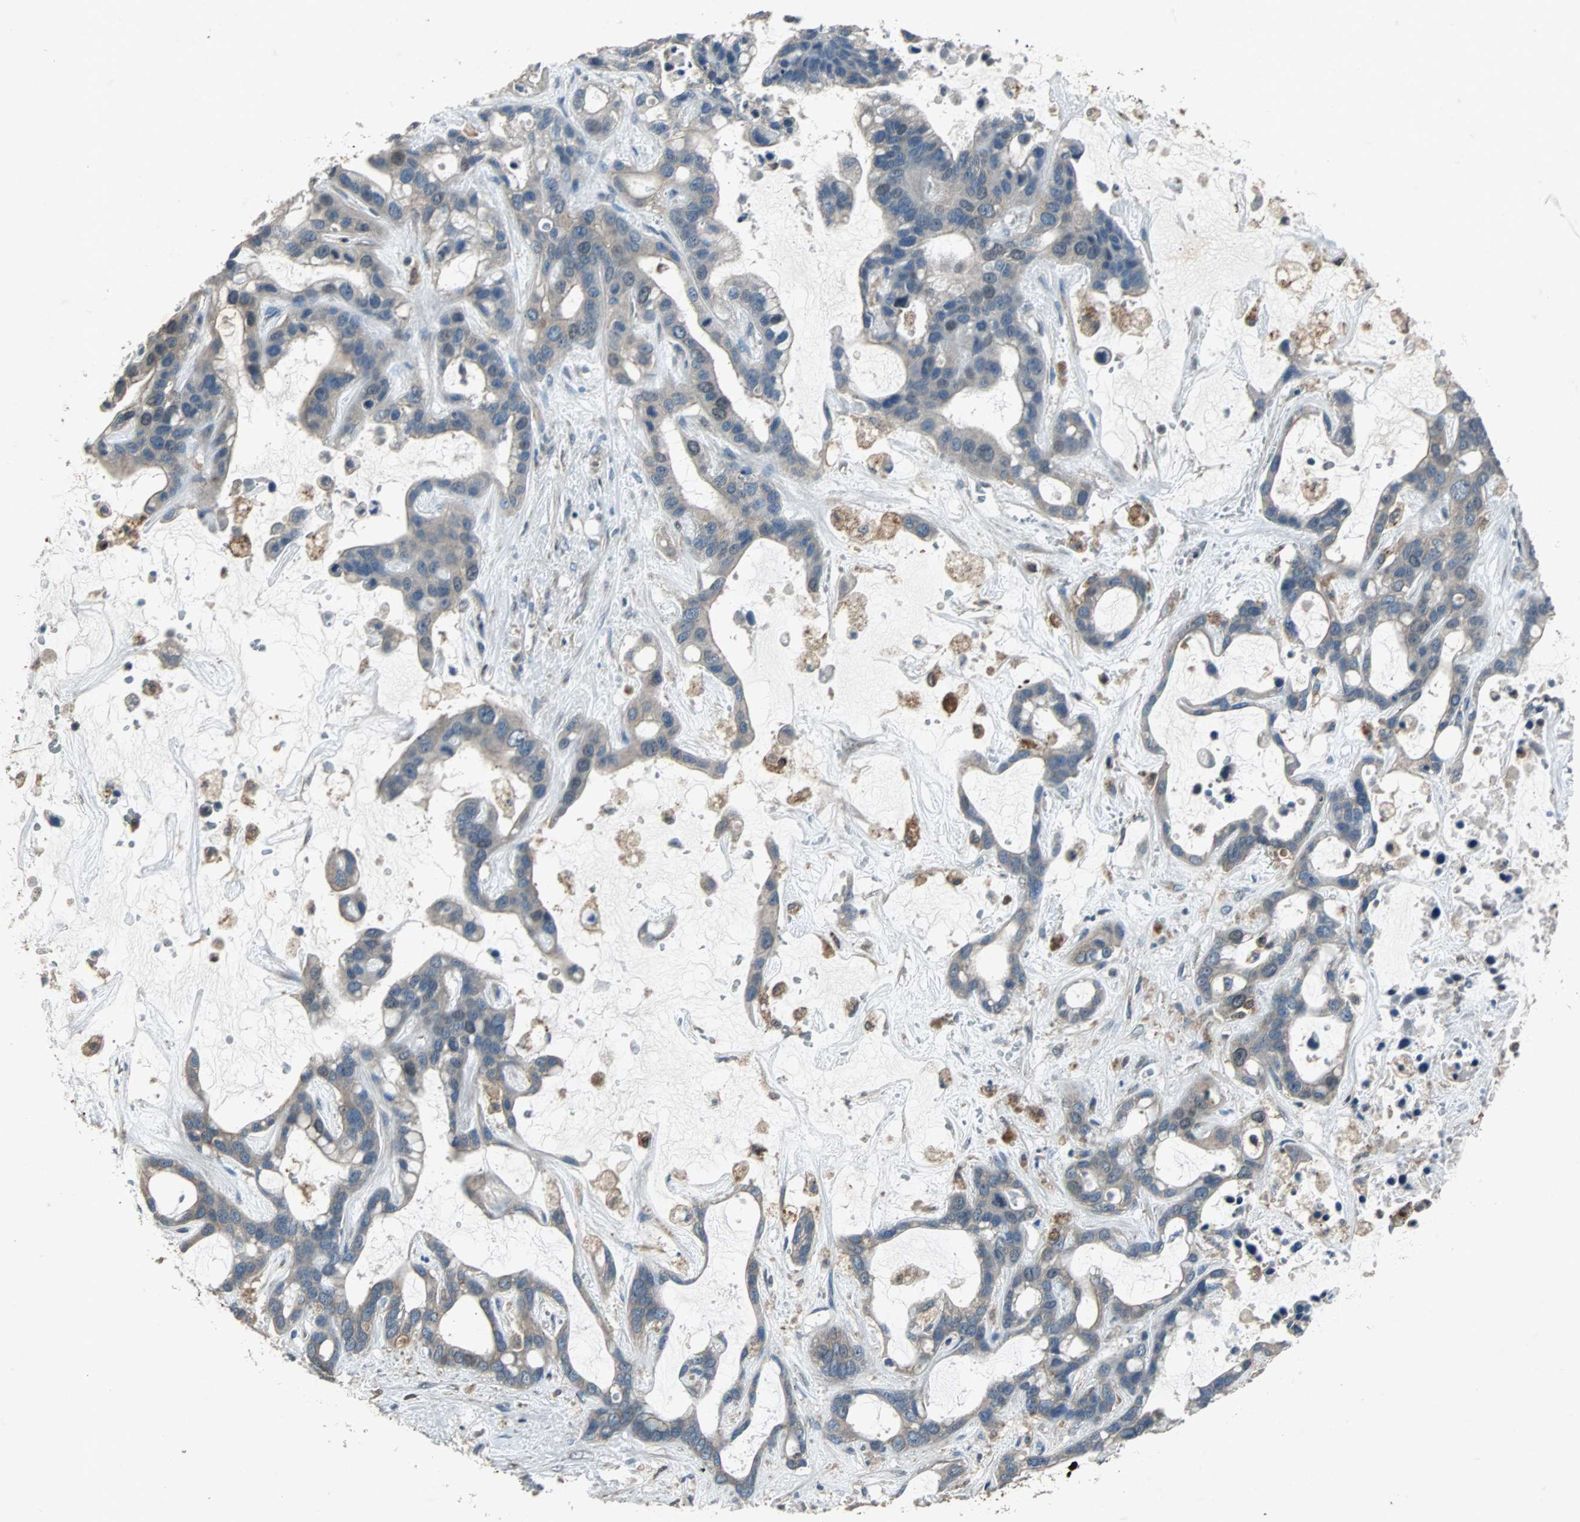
{"staining": {"intensity": "weak", "quantity": ">75%", "location": "cytoplasmic/membranous"}, "tissue": "liver cancer", "cell_type": "Tumor cells", "image_type": "cancer", "snomed": [{"axis": "morphology", "description": "Cholangiocarcinoma"}, {"axis": "topography", "description": "Liver"}], "caption": "This micrograph shows immunohistochemistry (IHC) staining of human liver cancer, with low weak cytoplasmic/membranous positivity in about >75% of tumor cells.", "gene": "SOS1", "patient": {"sex": "female", "age": 65}}